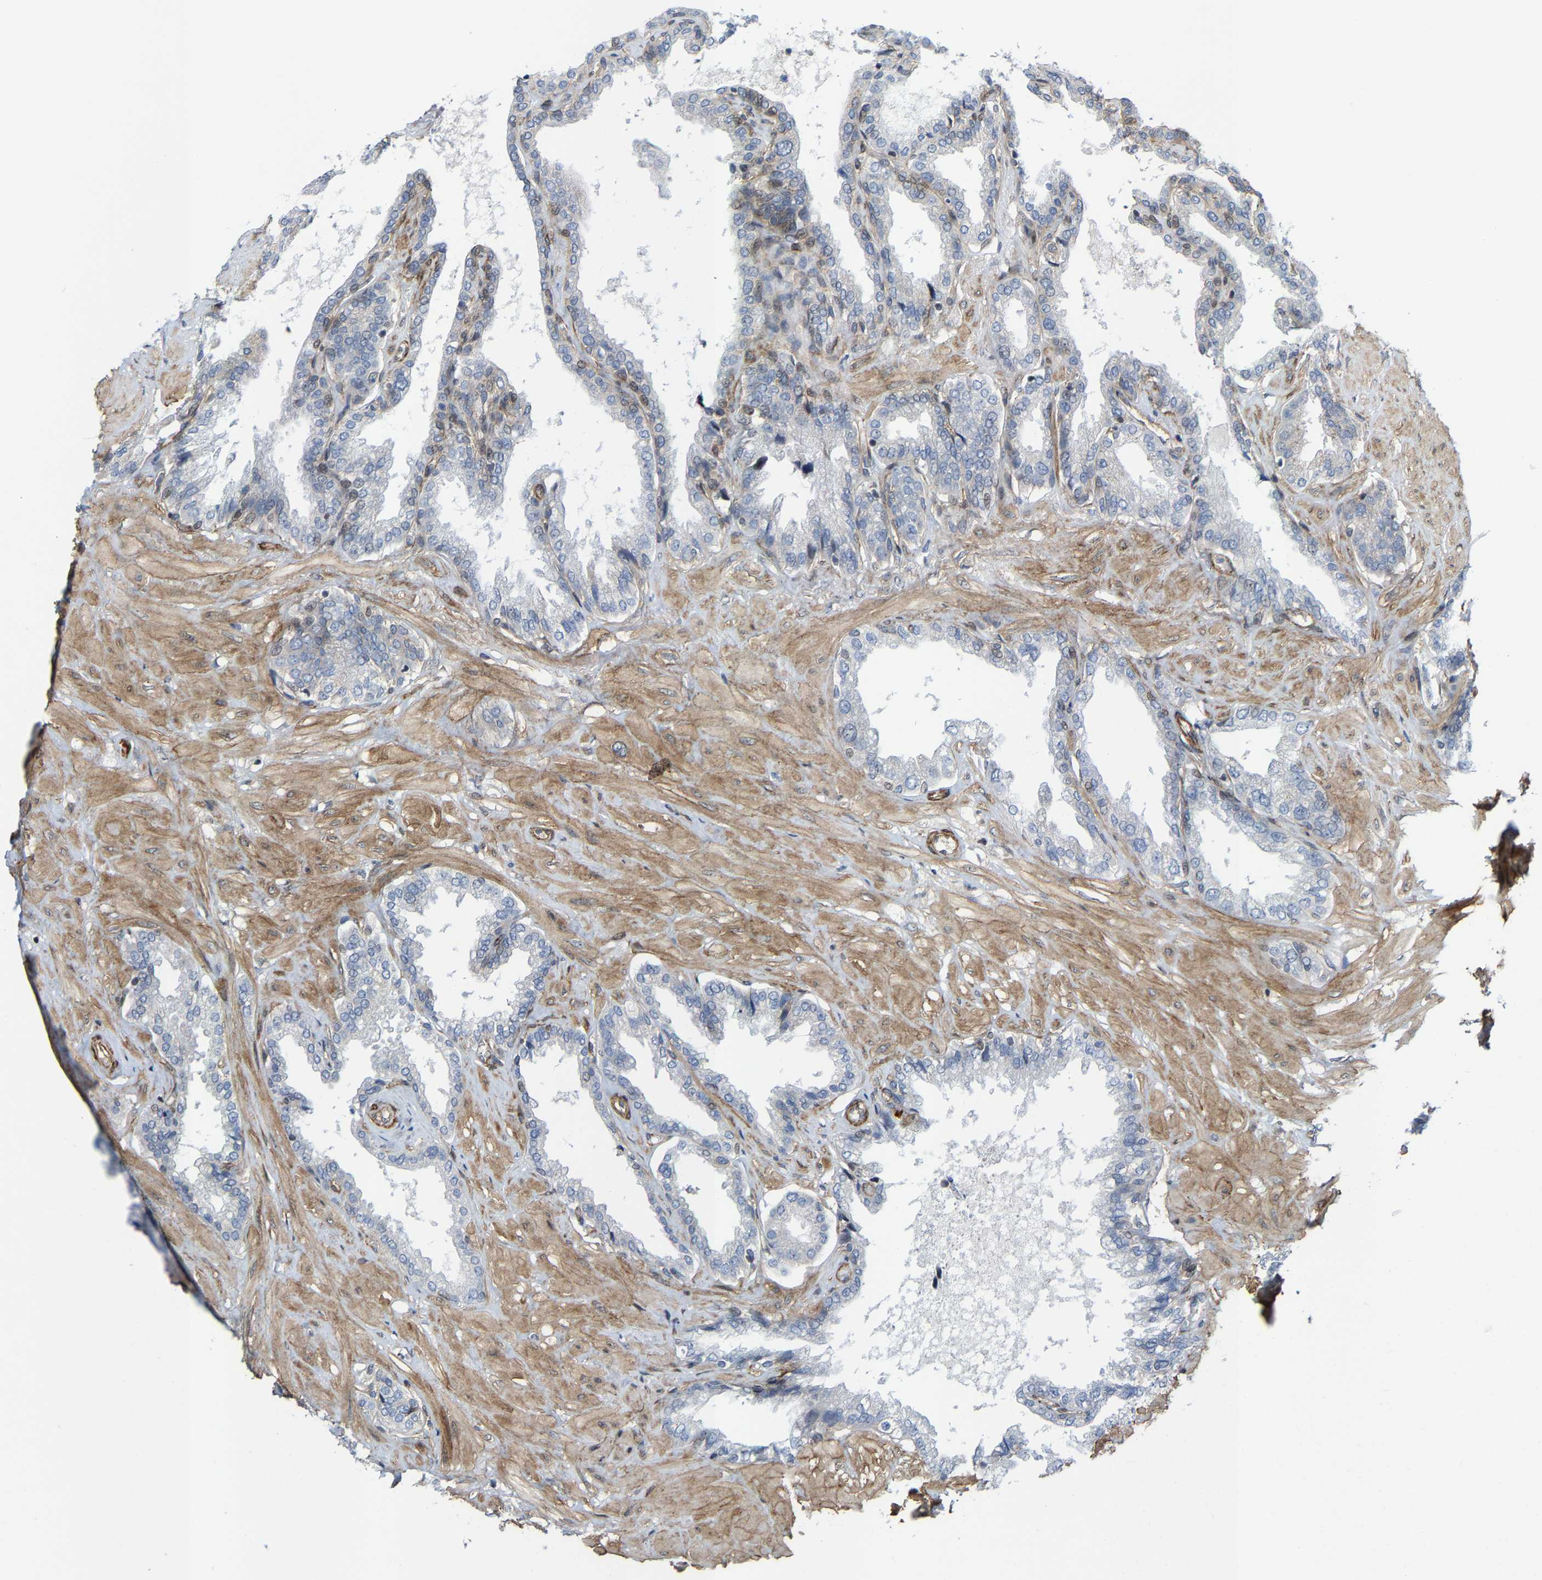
{"staining": {"intensity": "negative", "quantity": "none", "location": "none"}, "tissue": "seminal vesicle", "cell_type": "Glandular cells", "image_type": "normal", "snomed": [{"axis": "morphology", "description": "Normal tissue, NOS"}, {"axis": "topography", "description": "Seminal veicle"}], "caption": "This is an immunohistochemistry (IHC) photomicrograph of benign seminal vesicle. There is no positivity in glandular cells.", "gene": "TGFB1I1", "patient": {"sex": "male", "age": 46}}